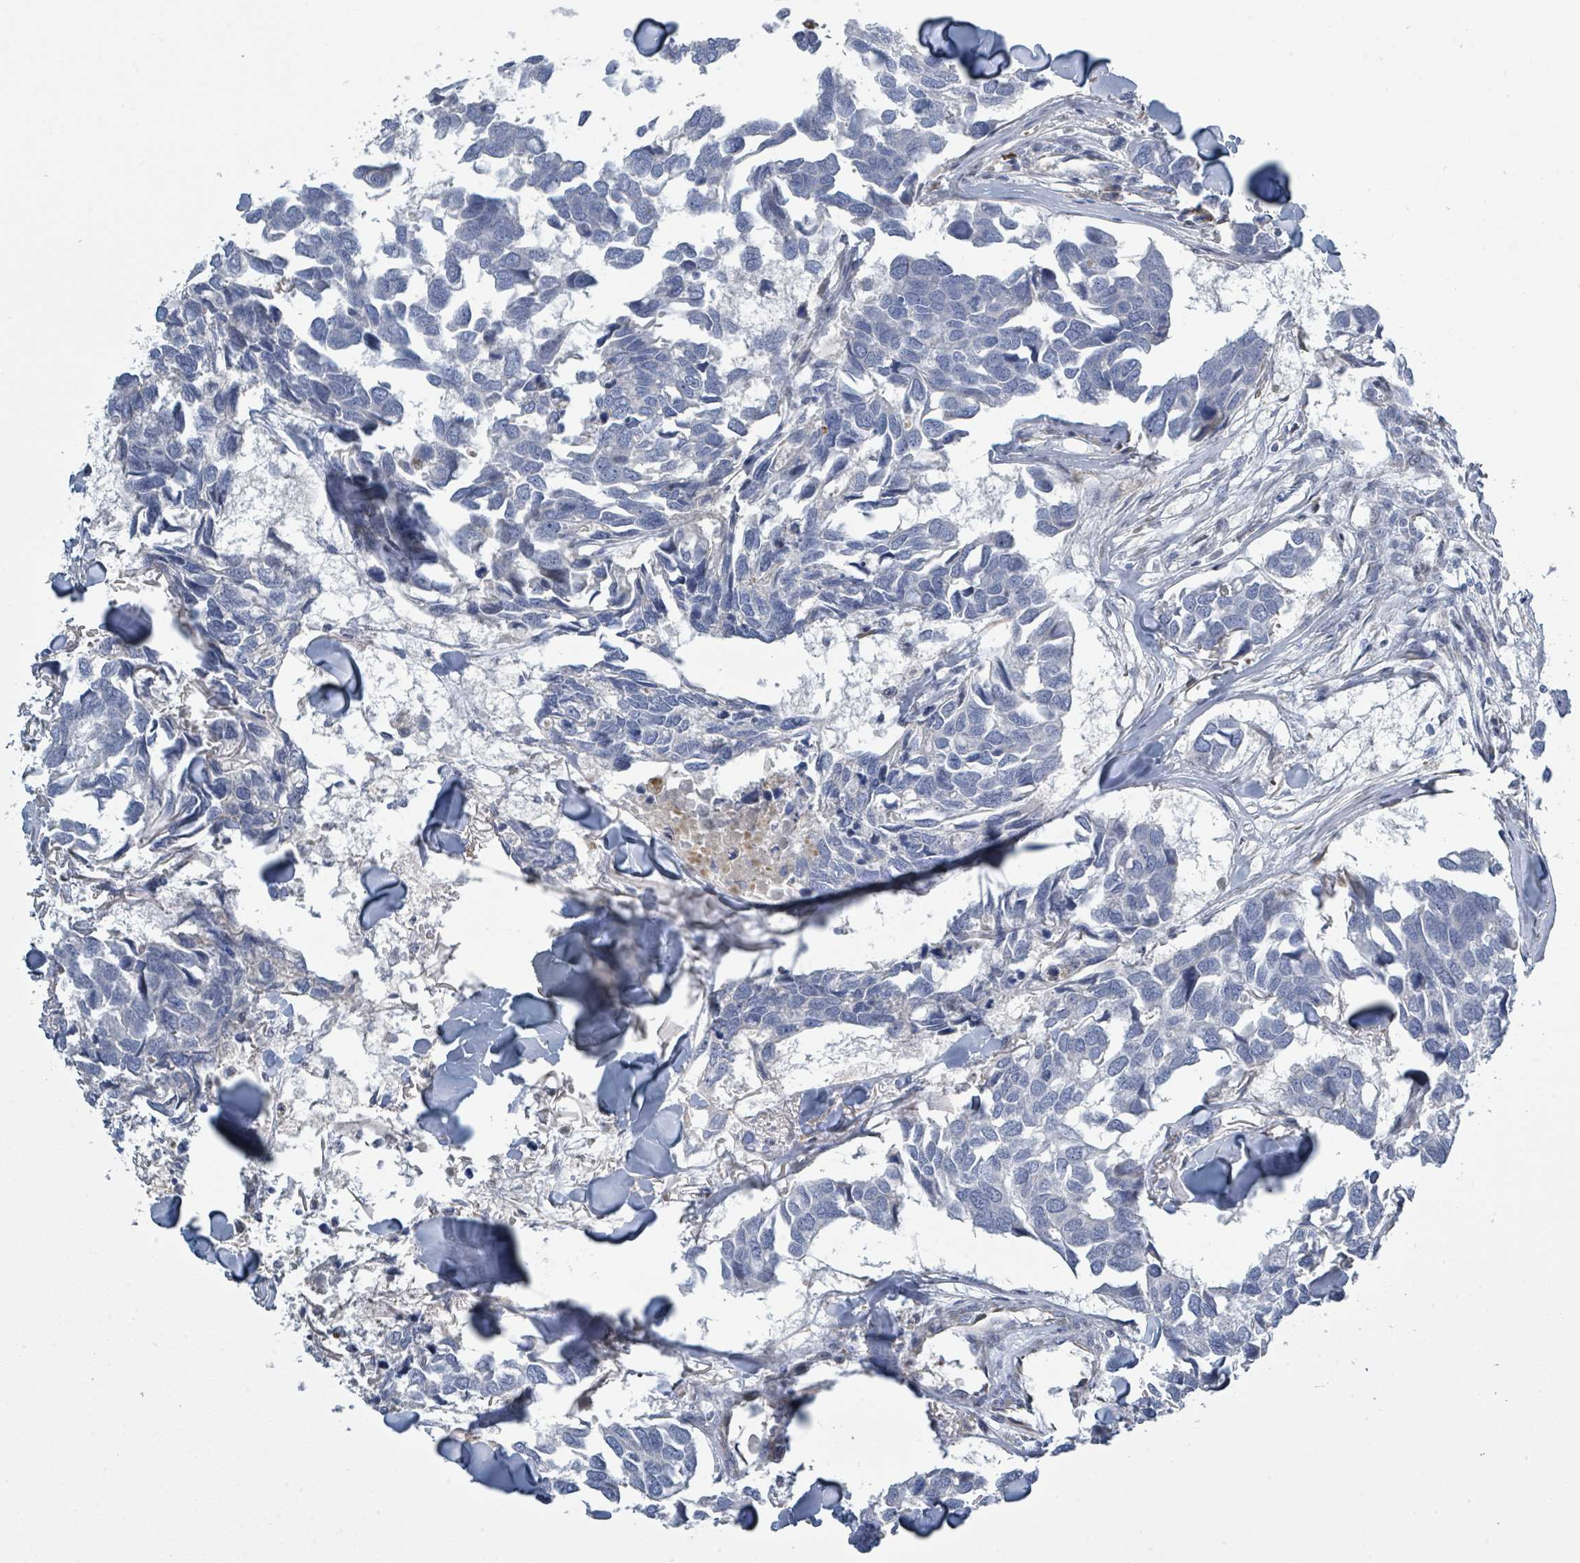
{"staining": {"intensity": "negative", "quantity": "none", "location": "none"}, "tissue": "breast cancer", "cell_type": "Tumor cells", "image_type": "cancer", "snomed": [{"axis": "morphology", "description": "Duct carcinoma"}, {"axis": "topography", "description": "Breast"}], "caption": "IHC image of neoplastic tissue: human breast cancer stained with DAB (3,3'-diaminobenzidine) demonstrates no significant protein staining in tumor cells.", "gene": "RAB33B", "patient": {"sex": "female", "age": 83}}